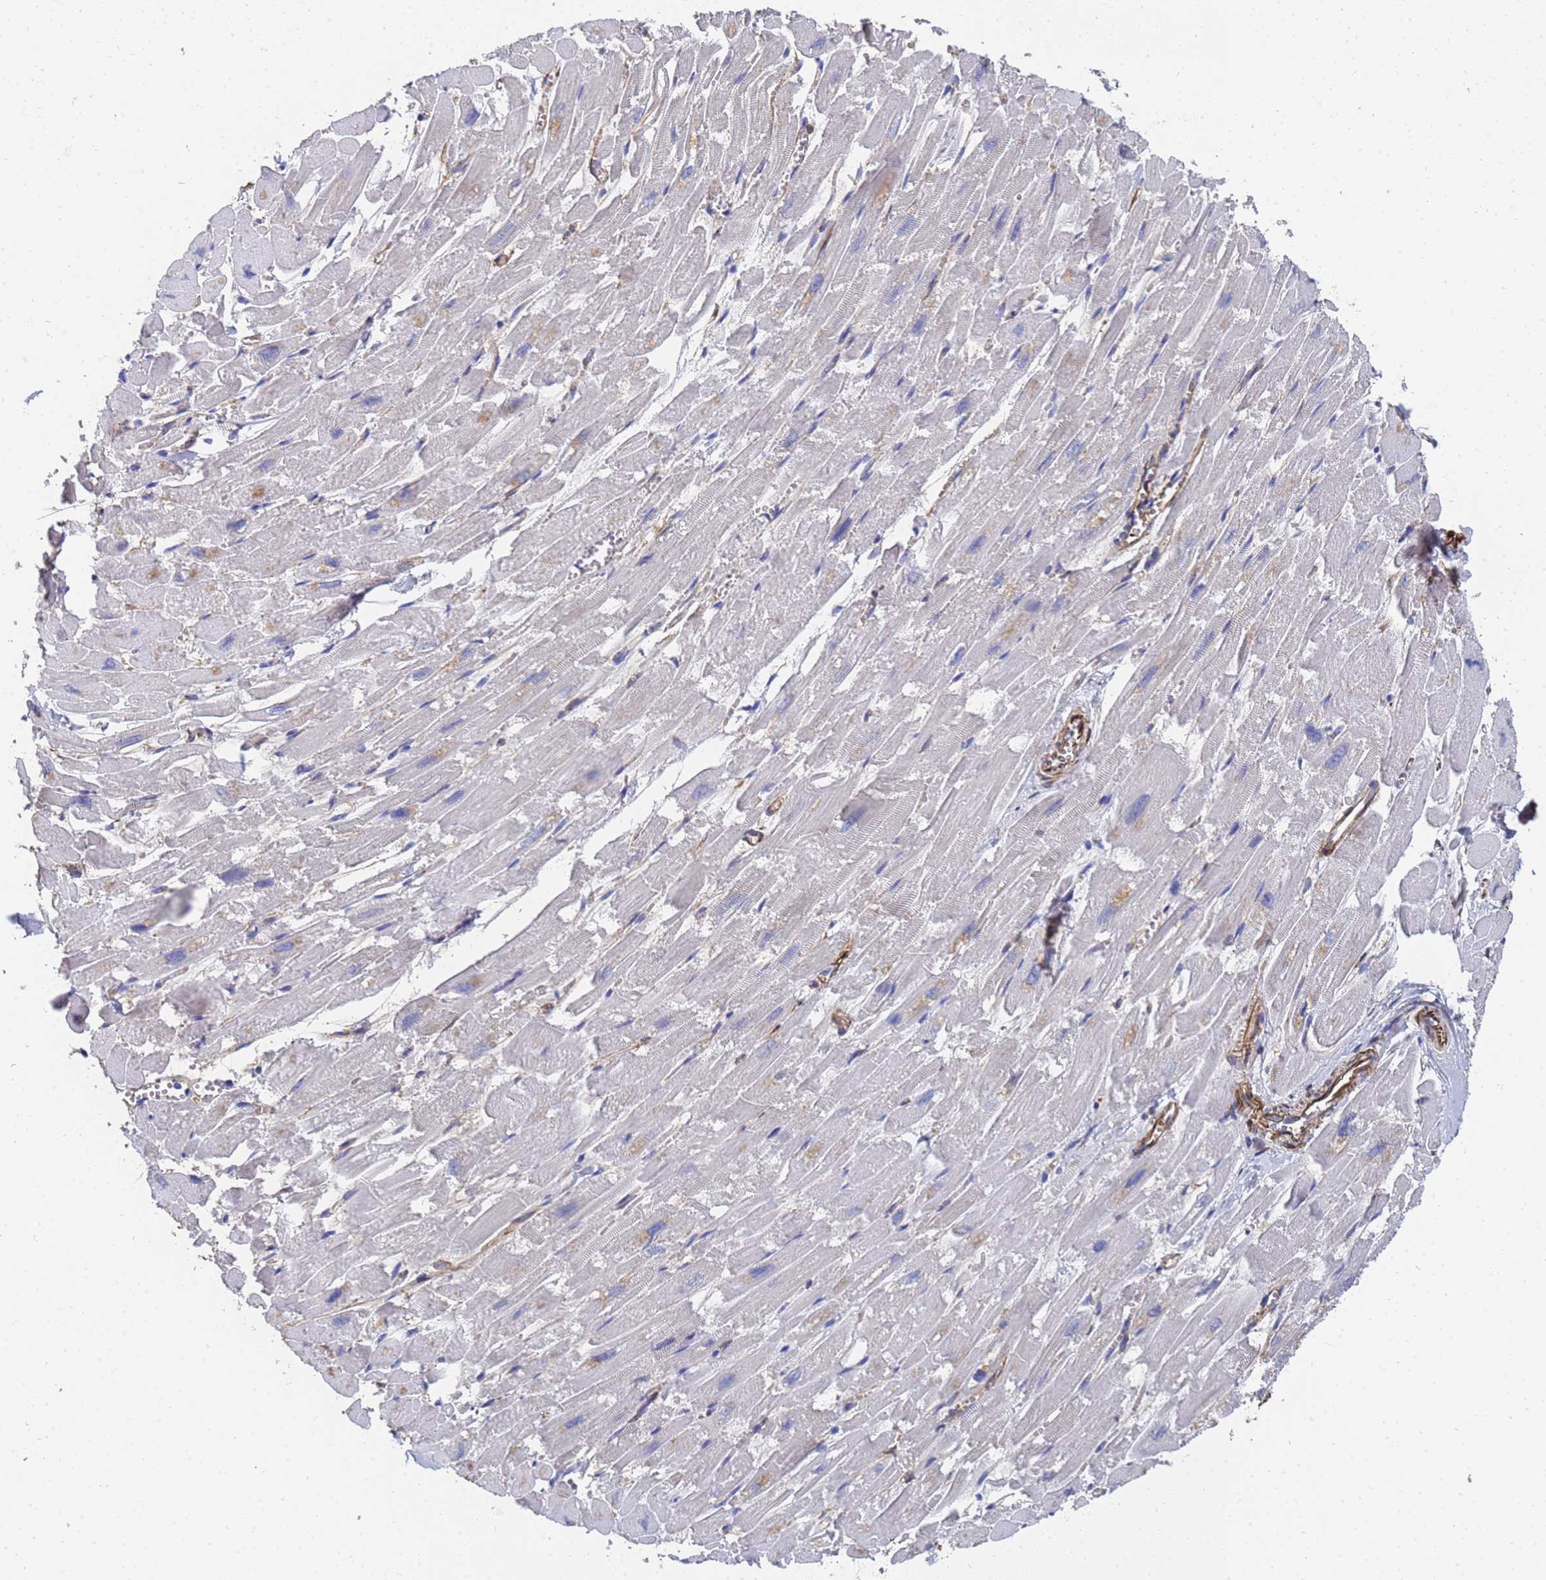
{"staining": {"intensity": "moderate", "quantity": "<25%", "location": "cytoplasmic/membranous"}, "tissue": "heart muscle", "cell_type": "Cardiomyocytes", "image_type": "normal", "snomed": [{"axis": "morphology", "description": "Normal tissue, NOS"}, {"axis": "topography", "description": "Heart"}], "caption": "The micrograph exhibits staining of unremarkable heart muscle, revealing moderate cytoplasmic/membranous protein expression (brown color) within cardiomyocytes.", "gene": "SYT13", "patient": {"sex": "male", "age": 54}}